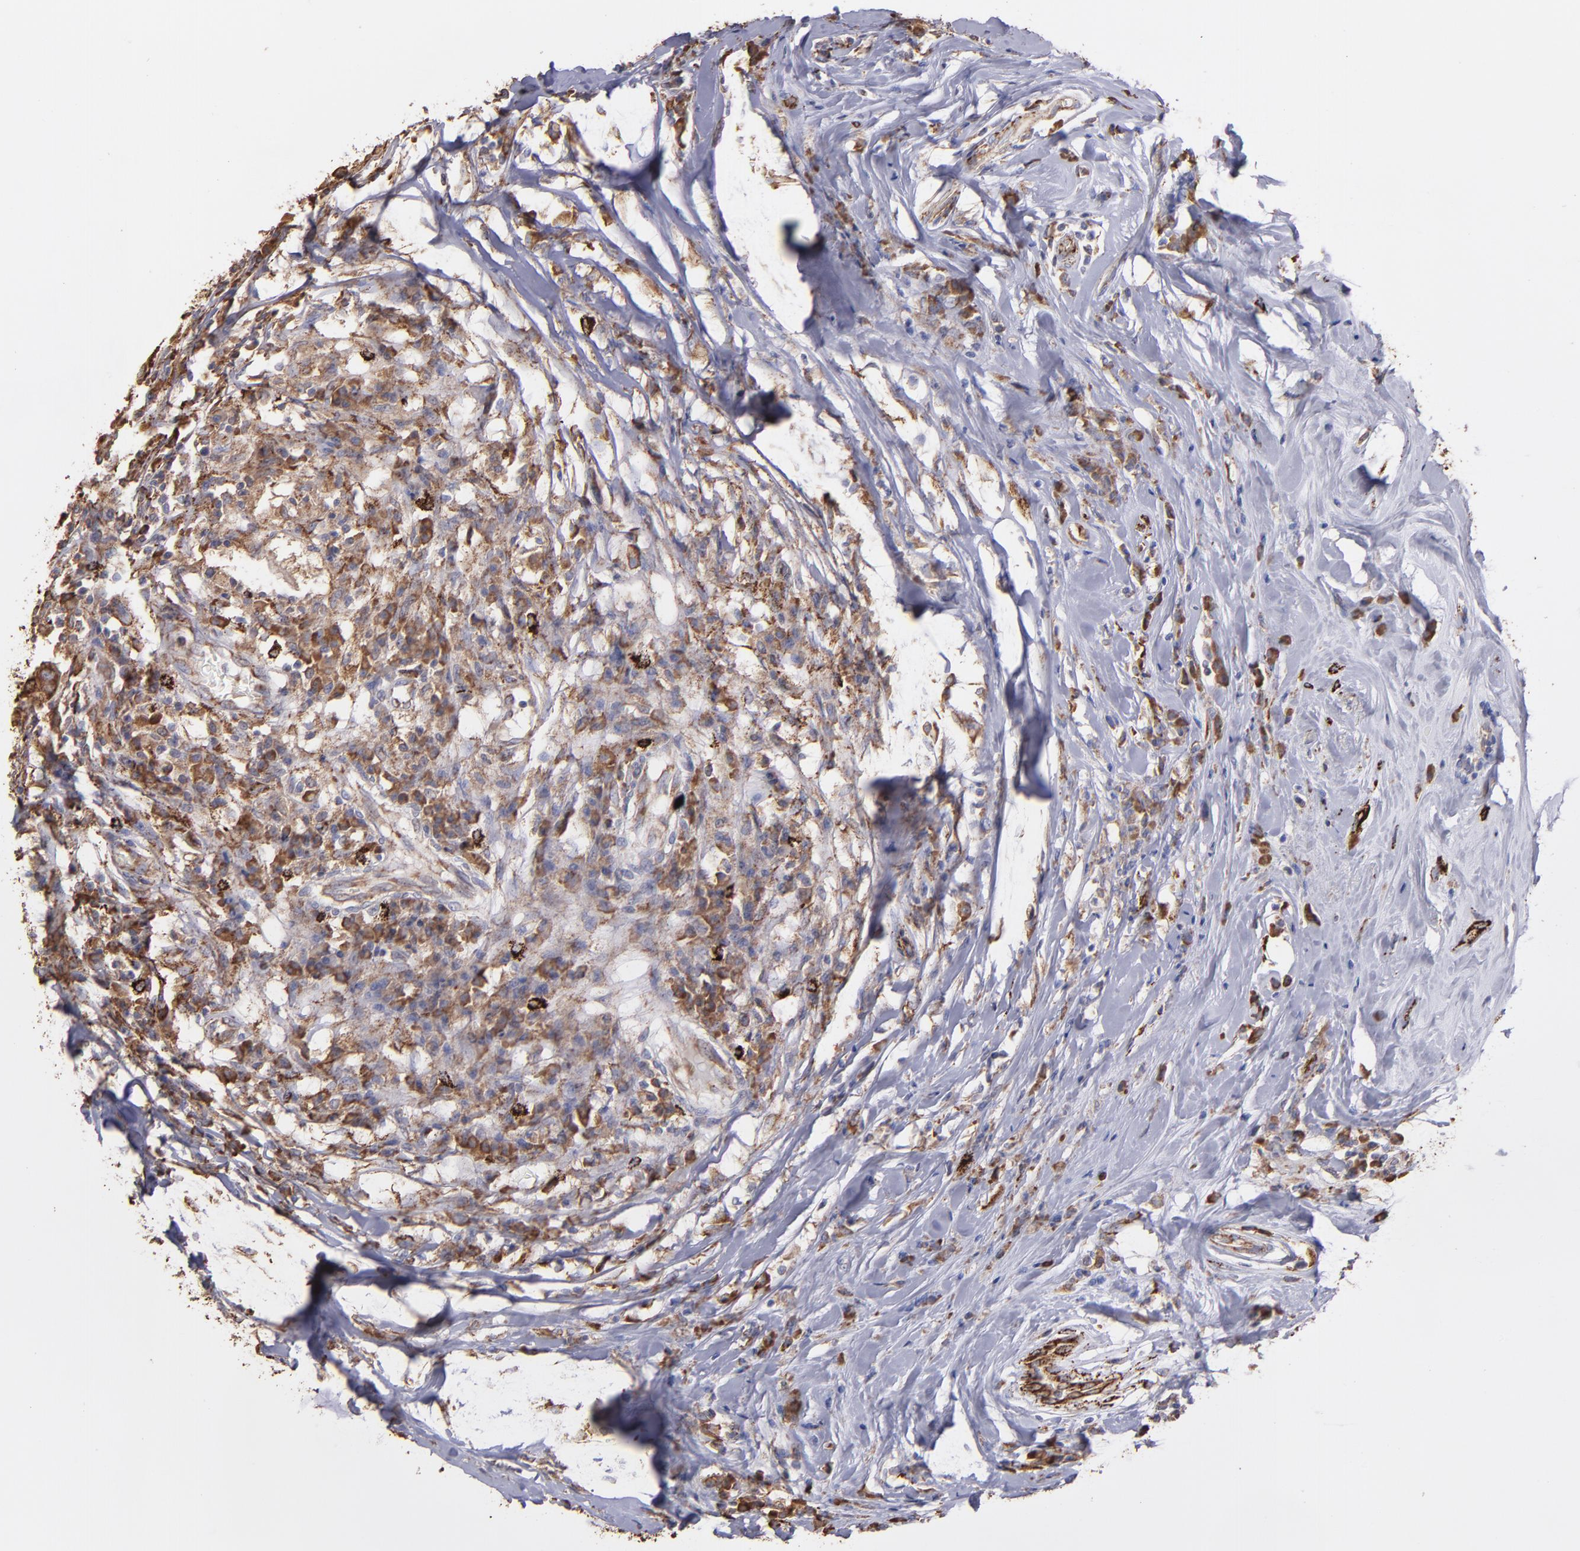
{"staining": {"intensity": "moderate", "quantity": ">75%", "location": "cytoplasmic/membranous"}, "tissue": "breast cancer", "cell_type": "Tumor cells", "image_type": "cancer", "snomed": [{"axis": "morphology", "description": "Duct carcinoma"}, {"axis": "topography", "description": "Breast"}], "caption": "A micrograph of breast cancer (infiltrating ductal carcinoma) stained for a protein reveals moderate cytoplasmic/membranous brown staining in tumor cells.", "gene": "MAOB", "patient": {"sex": "female", "age": 27}}